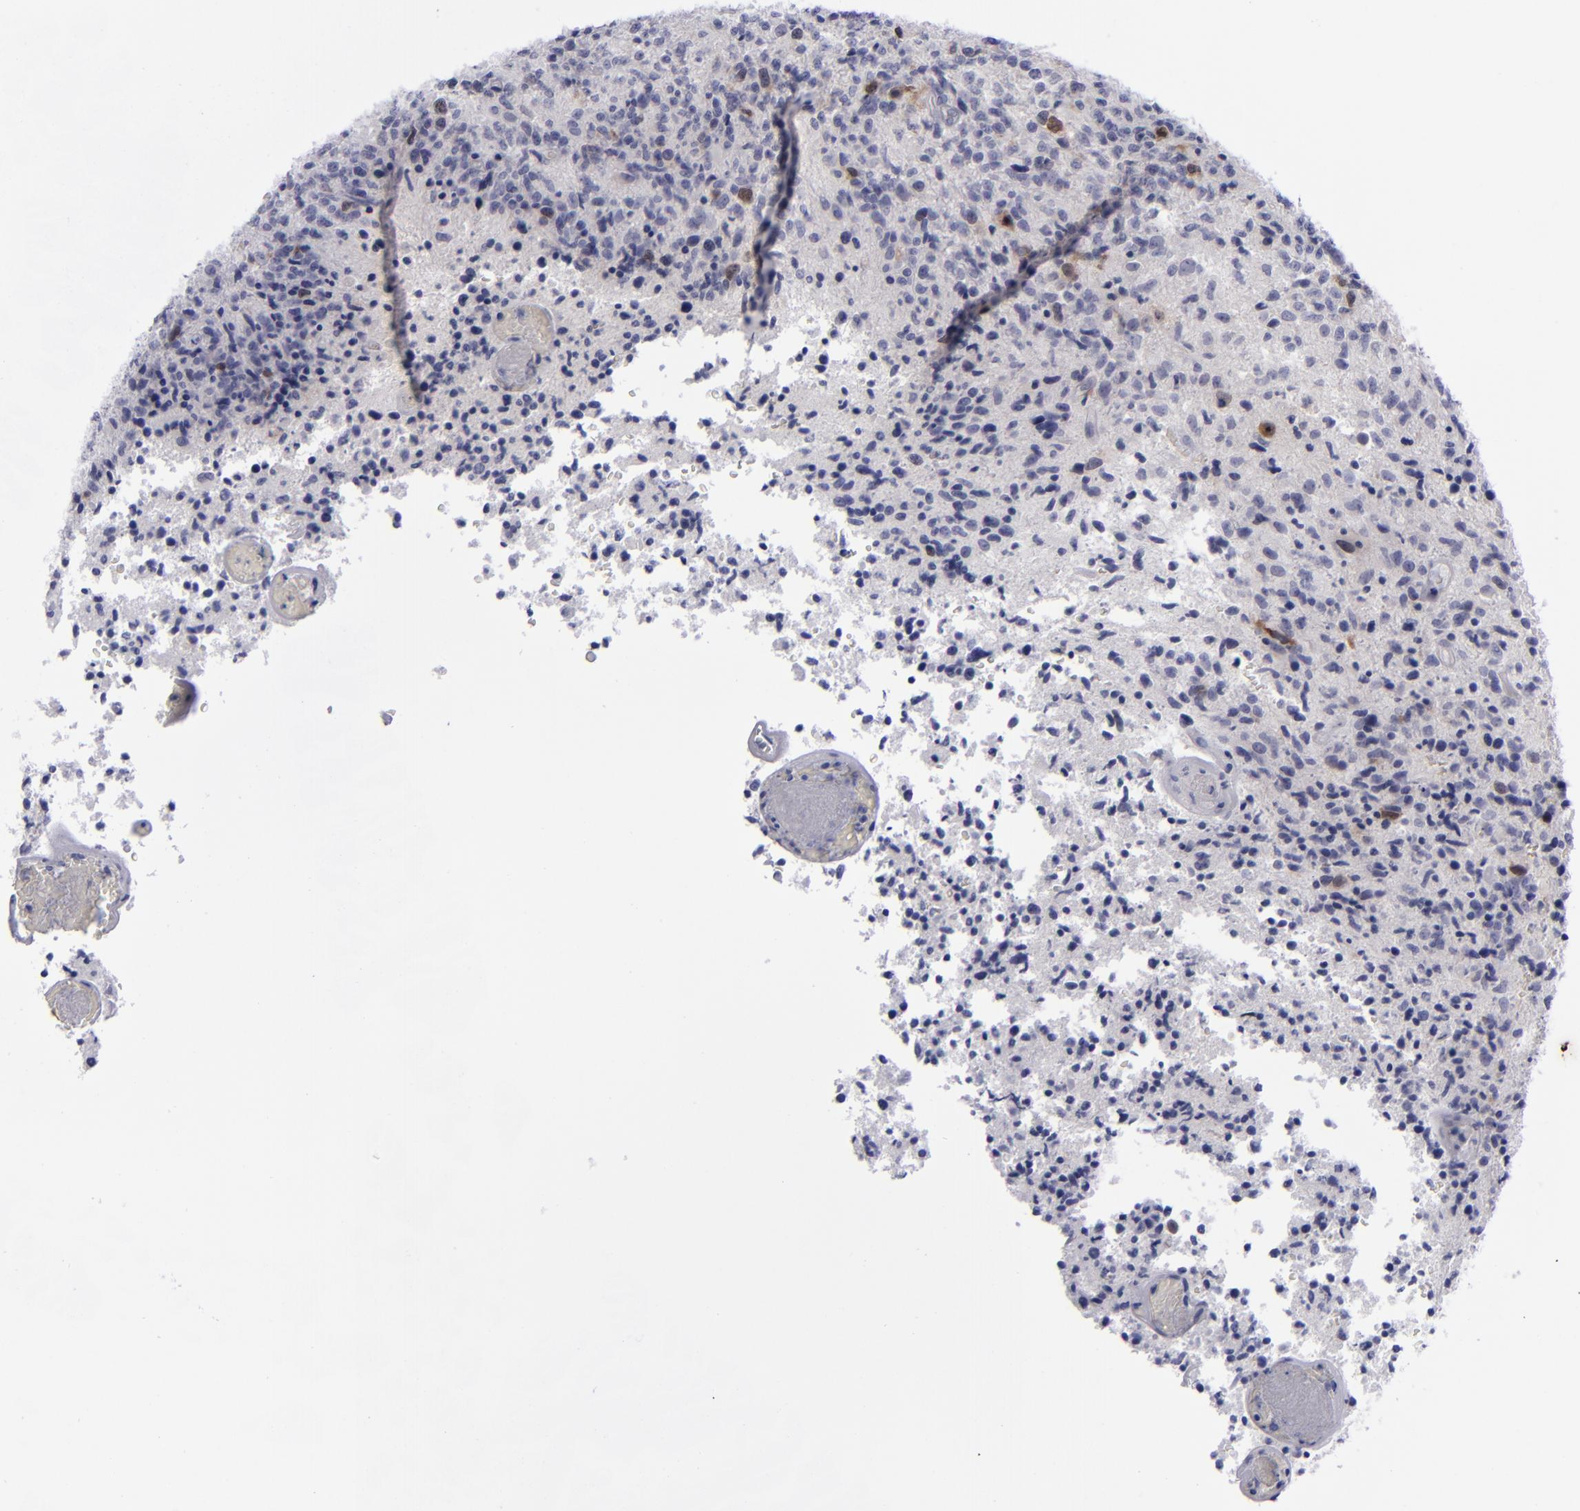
{"staining": {"intensity": "weak", "quantity": "<25%", "location": "nuclear"}, "tissue": "glioma", "cell_type": "Tumor cells", "image_type": "cancer", "snomed": [{"axis": "morphology", "description": "Glioma, malignant, High grade"}, {"axis": "topography", "description": "Brain"}], "caption": "This is a image of immunohistochemistry staining of malignant glioma (high-grade), which shows no staining in tumor cells.", "gene": "AURKA", "patient": {"sex": "male", "age": 36}}